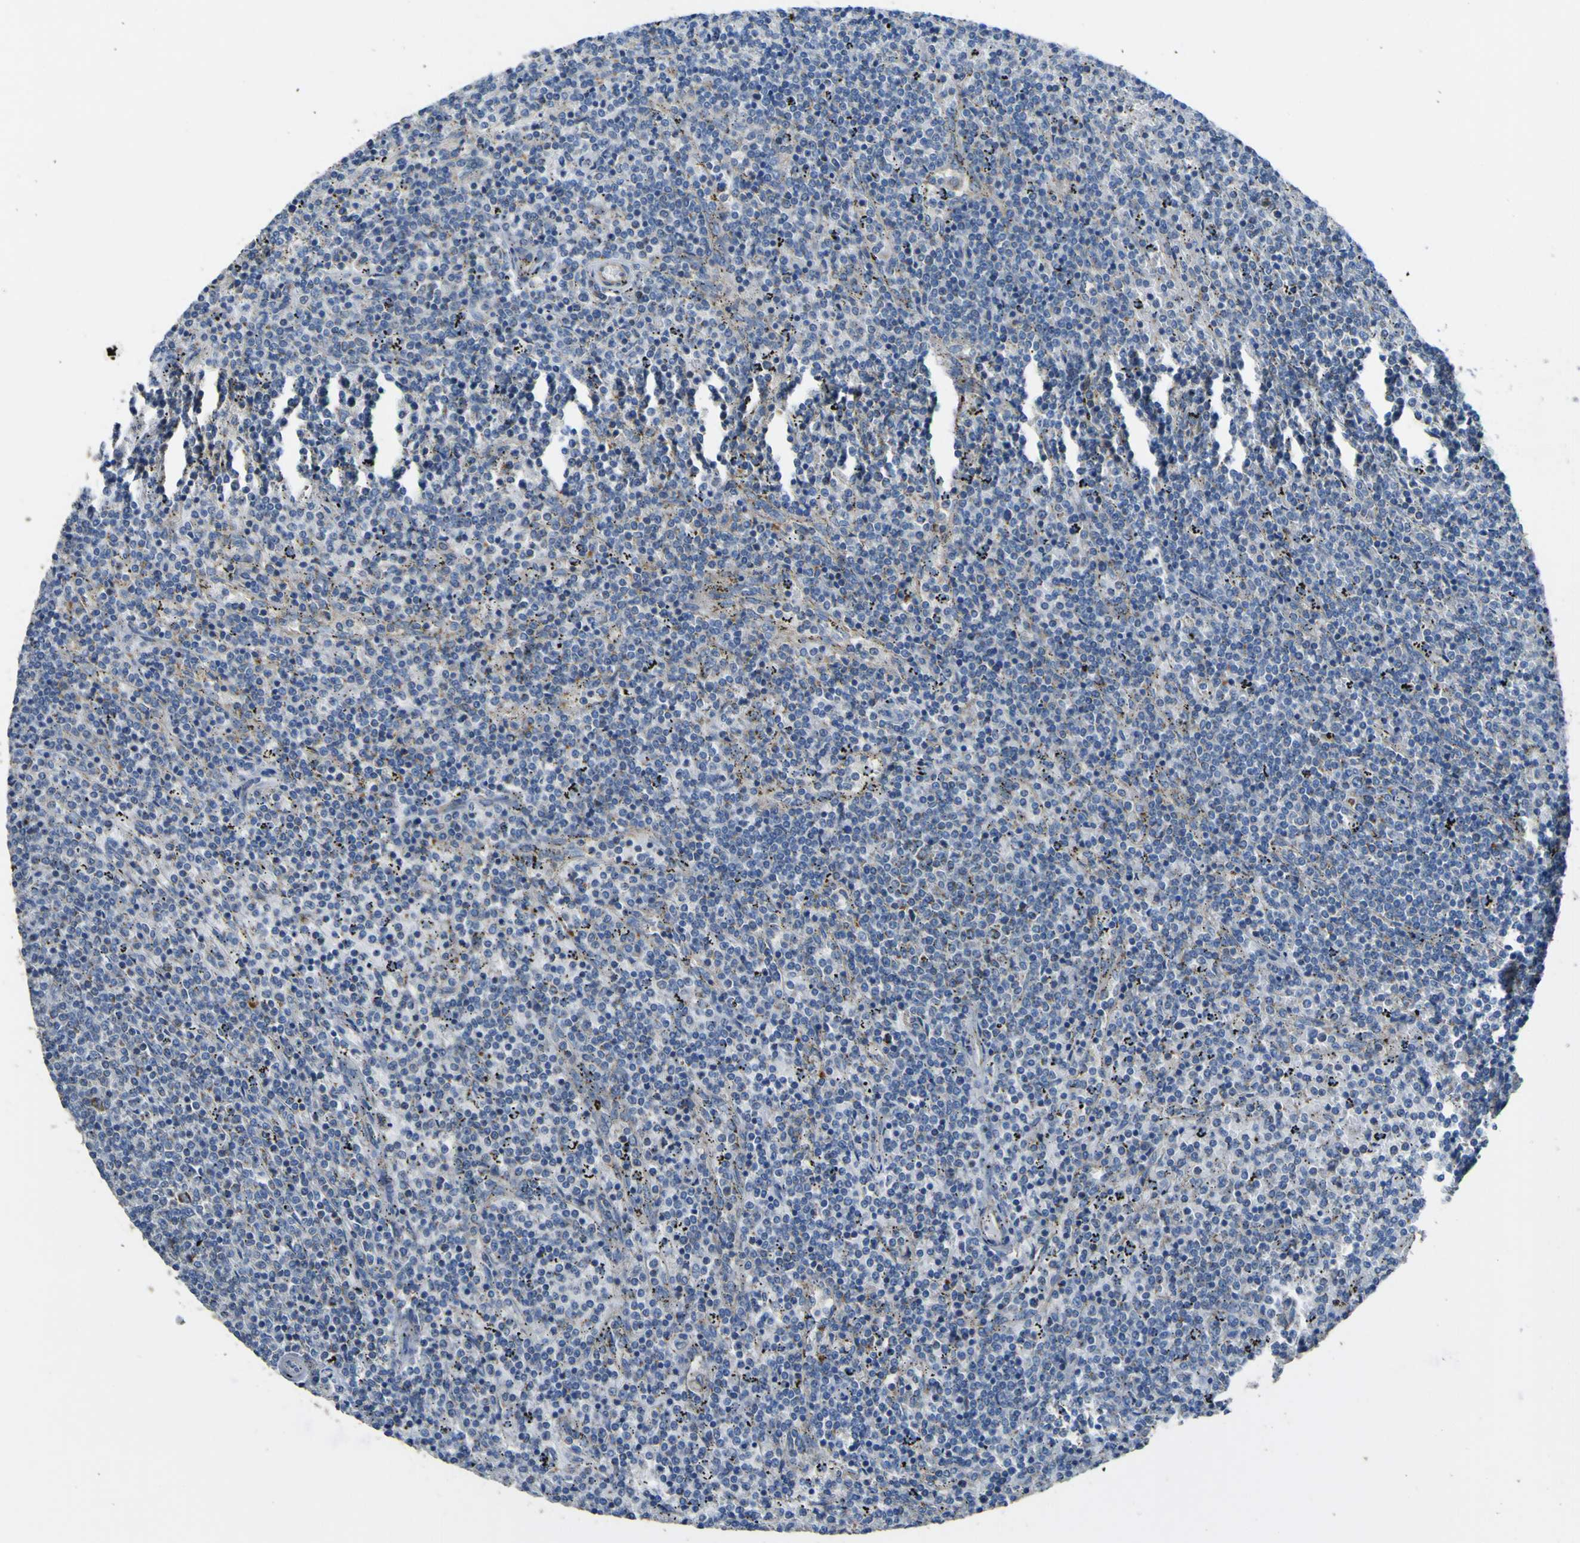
{"staining": {"intensity": "negative", "quantity": "none", "location": "none"}, "tissue": "lymphoma", "cell_type": "Tumor cells", "image_type": "cancer", "snomed": [{"axis": "morphology", "description": "Malignant lymphoma, non-Hodgkin's type, Low grade"}, {"axis": "topography", "description": "Spleen"}], "caption": "Tumor cells are negative for brown protein staining in malignant lymphoma, non-Hodgkin's type (low-grade). (Immunohistochemistry, brightfield microscopy, high magnification).", "gene": "ALDH18A1", "patient": {"sex": "female", "age": 50}}